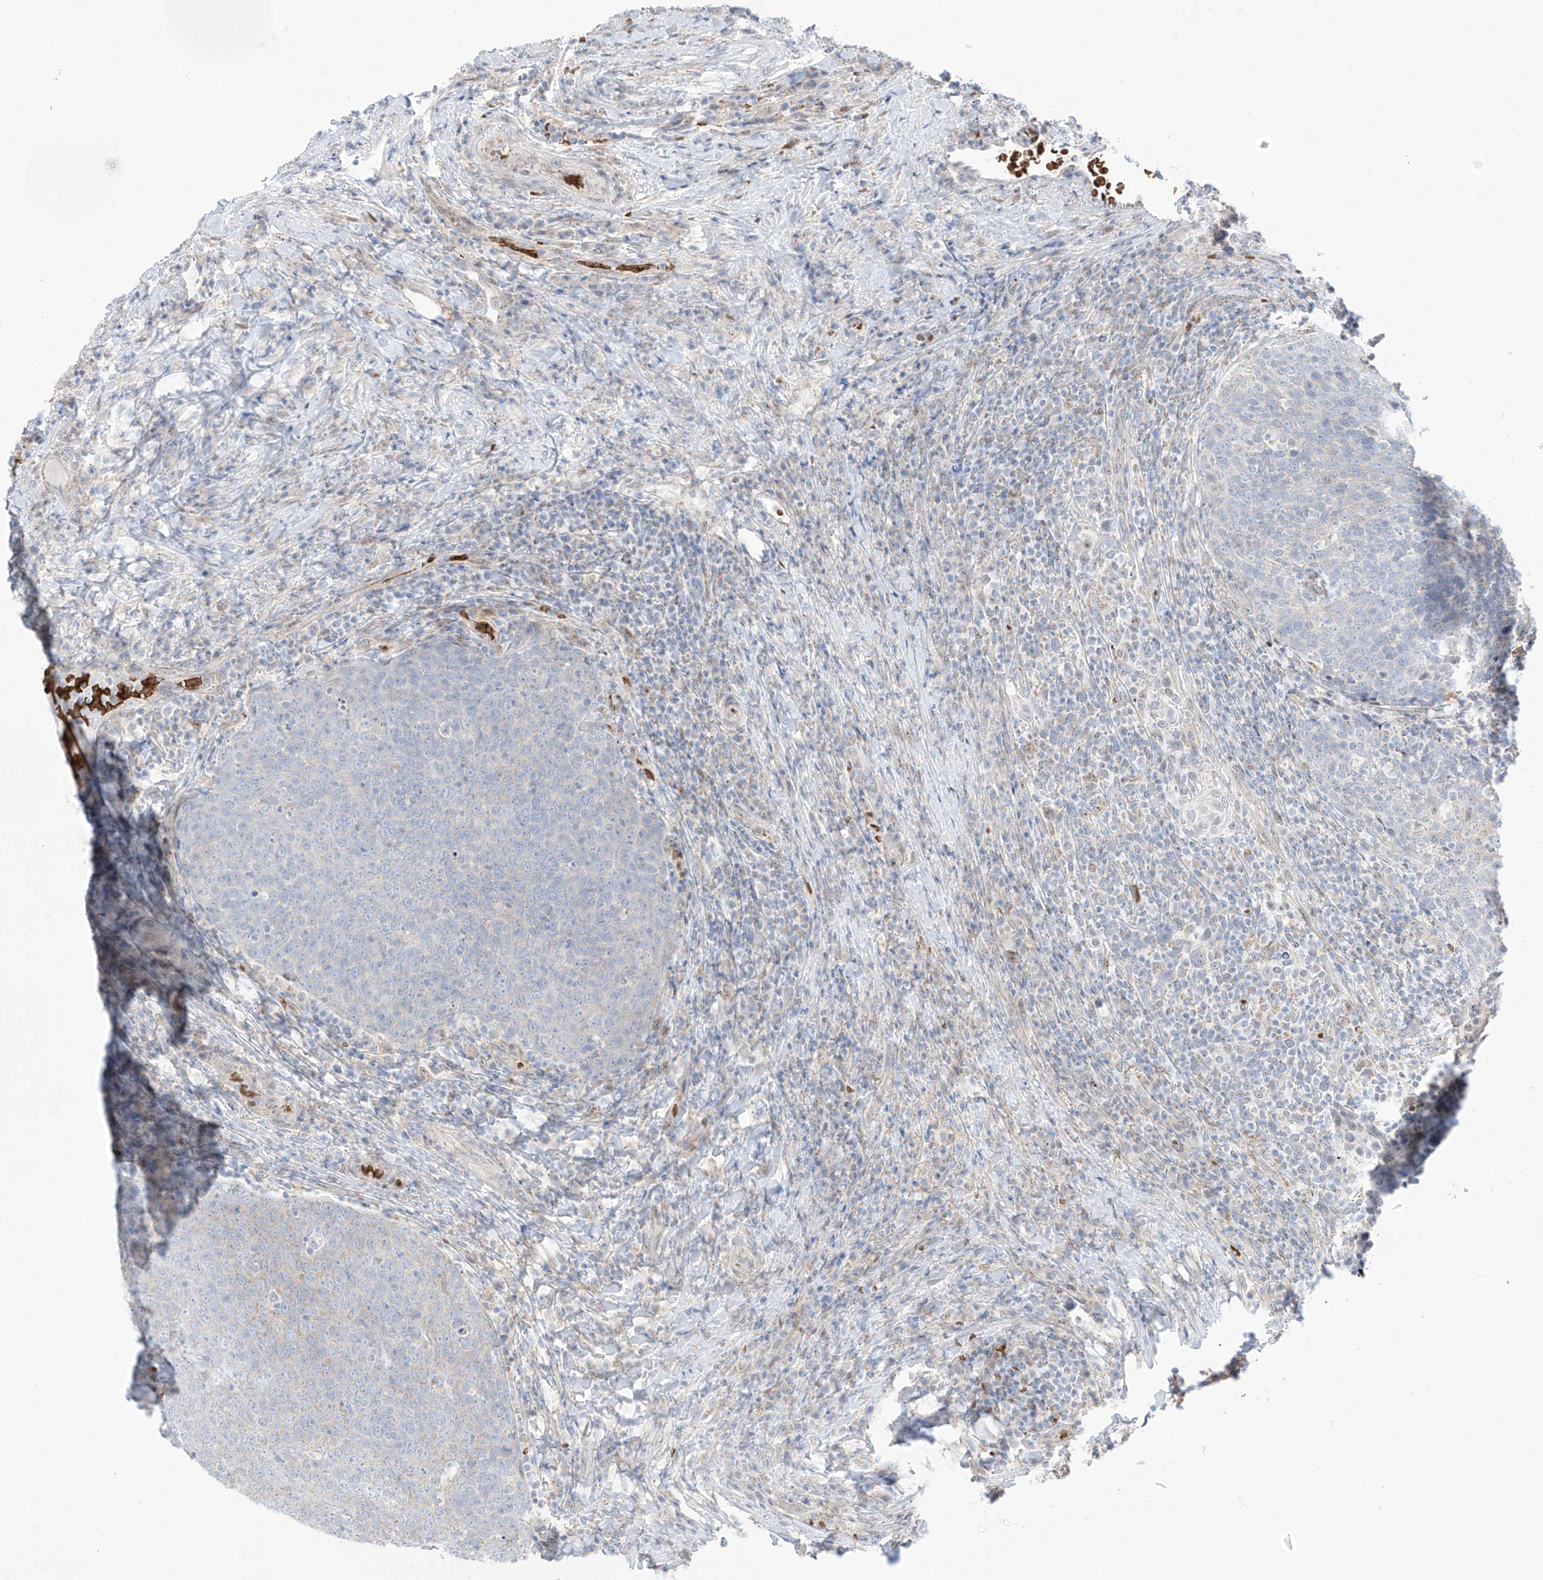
{"staining": {"intensity": "negative", "quantity": "none", "location": "none"}, "tissue": "head and neck cancer", "cell_type": "Tumor cells", "image_type": "cancer", "snomed": [{"axis": "morphology", "description": "Squamous cell carcinoma, NOS"}, {"axis": "morphology", "description": "Squamous cell carcinoma, metastatic, NOS"}, {"axis": "topography", "description": "Lymph node"}, {"axis": "topography", "description": "Head-Neck"}], "caption": "Head and neck cancer was stained to show a protein in brown. There is no significant positivity in tumor cells. (DAB (3,3'-diaminobenzidine) IHC, high magnification).", "gene": "ARHGEF40", "patient": {"sex": "male", "age": 62}}